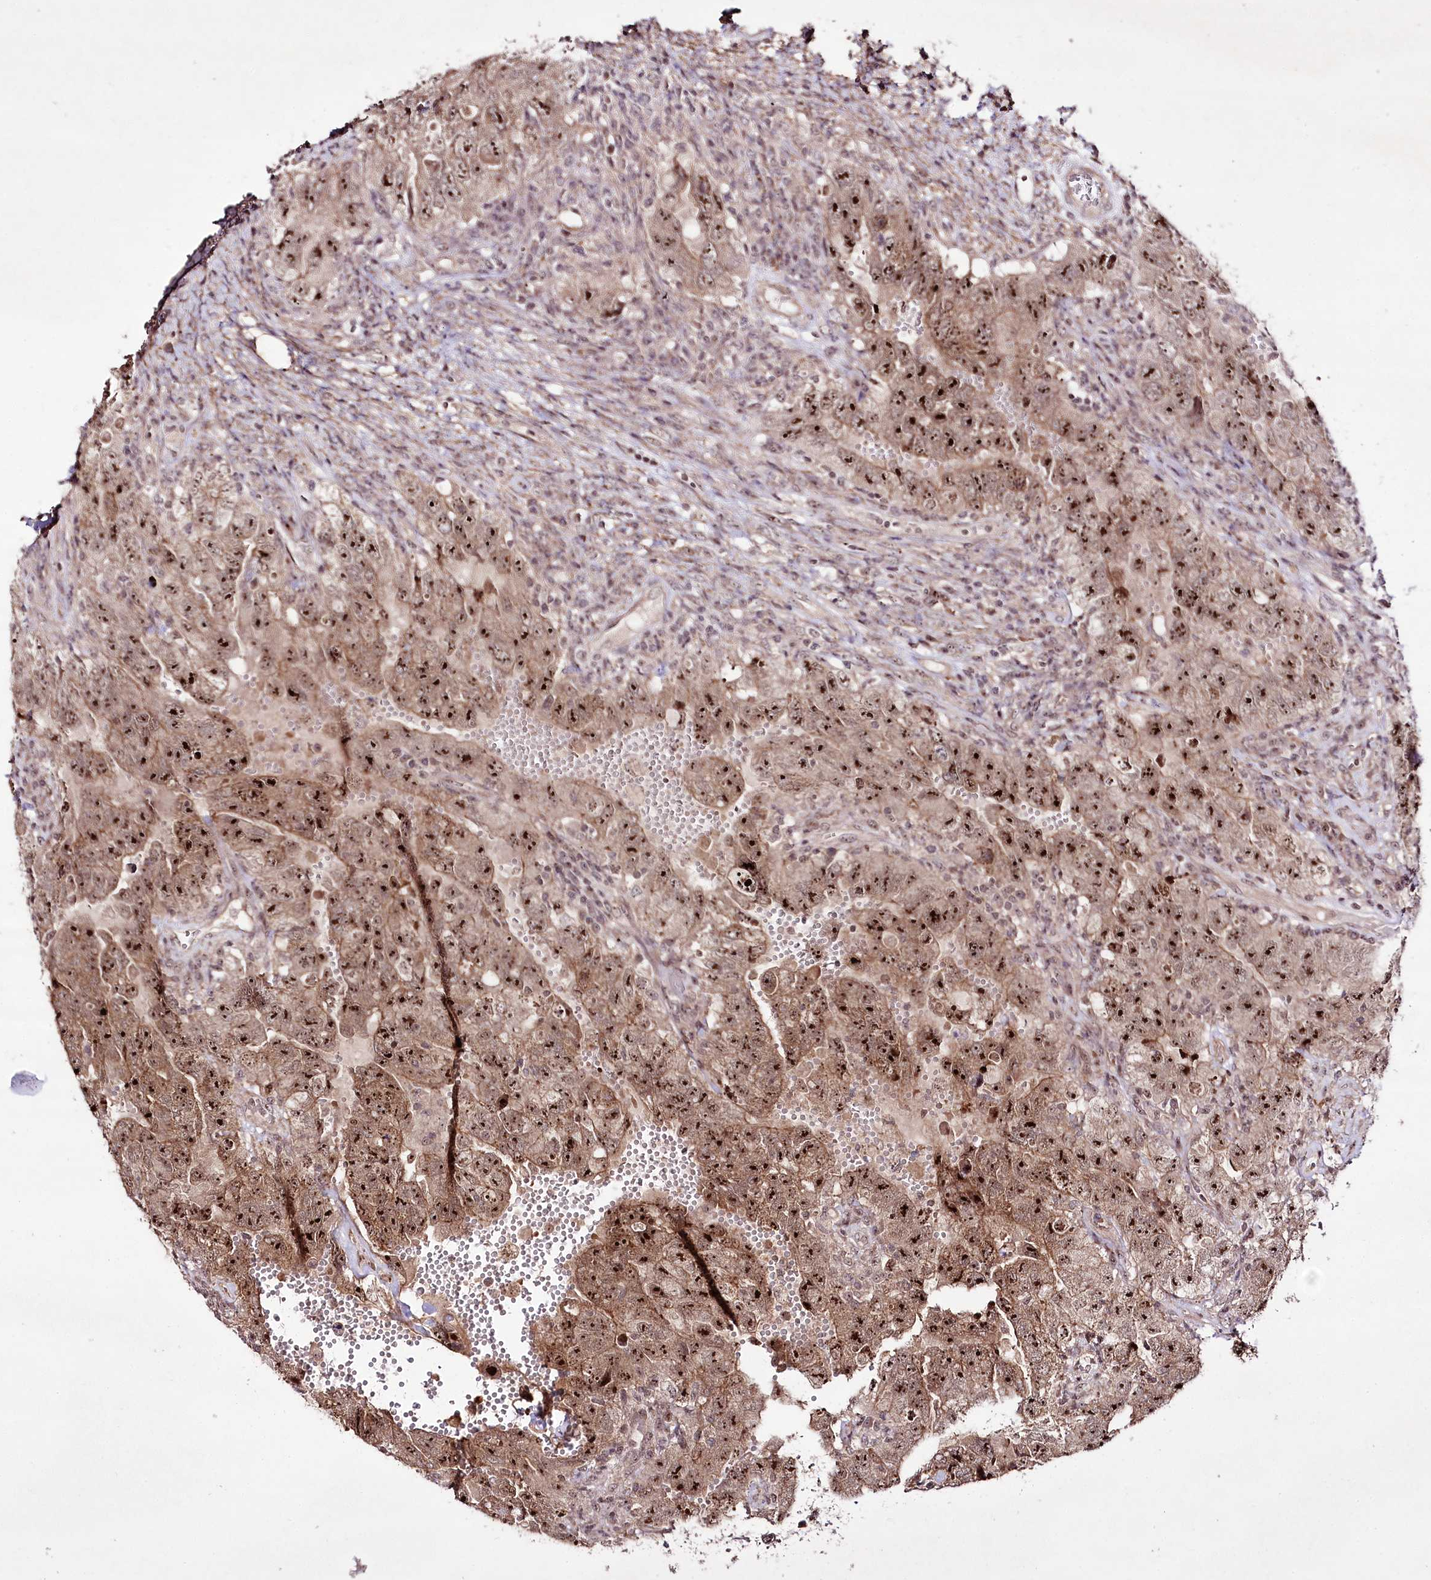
{"staining": {"intensity": "moderate", "quantity": ">75%", "location": "nuclear"}, "tissue": "testis cancer", "cell_type": "Tumor cells", "image_type": "cancer", "snomed": [{"axis": "morphology", "description": "Carcinoma, Embryonal, NOS"}, {"axis": "topography", "description": "Testis"}], "caption": "Moderate nuclear protein expression is appreciated in approximately >75% of tumor cells in embryonal carcinoma (testis).", "gene": "CCDC59", "patient": {"sex": "male", "age": 26}}